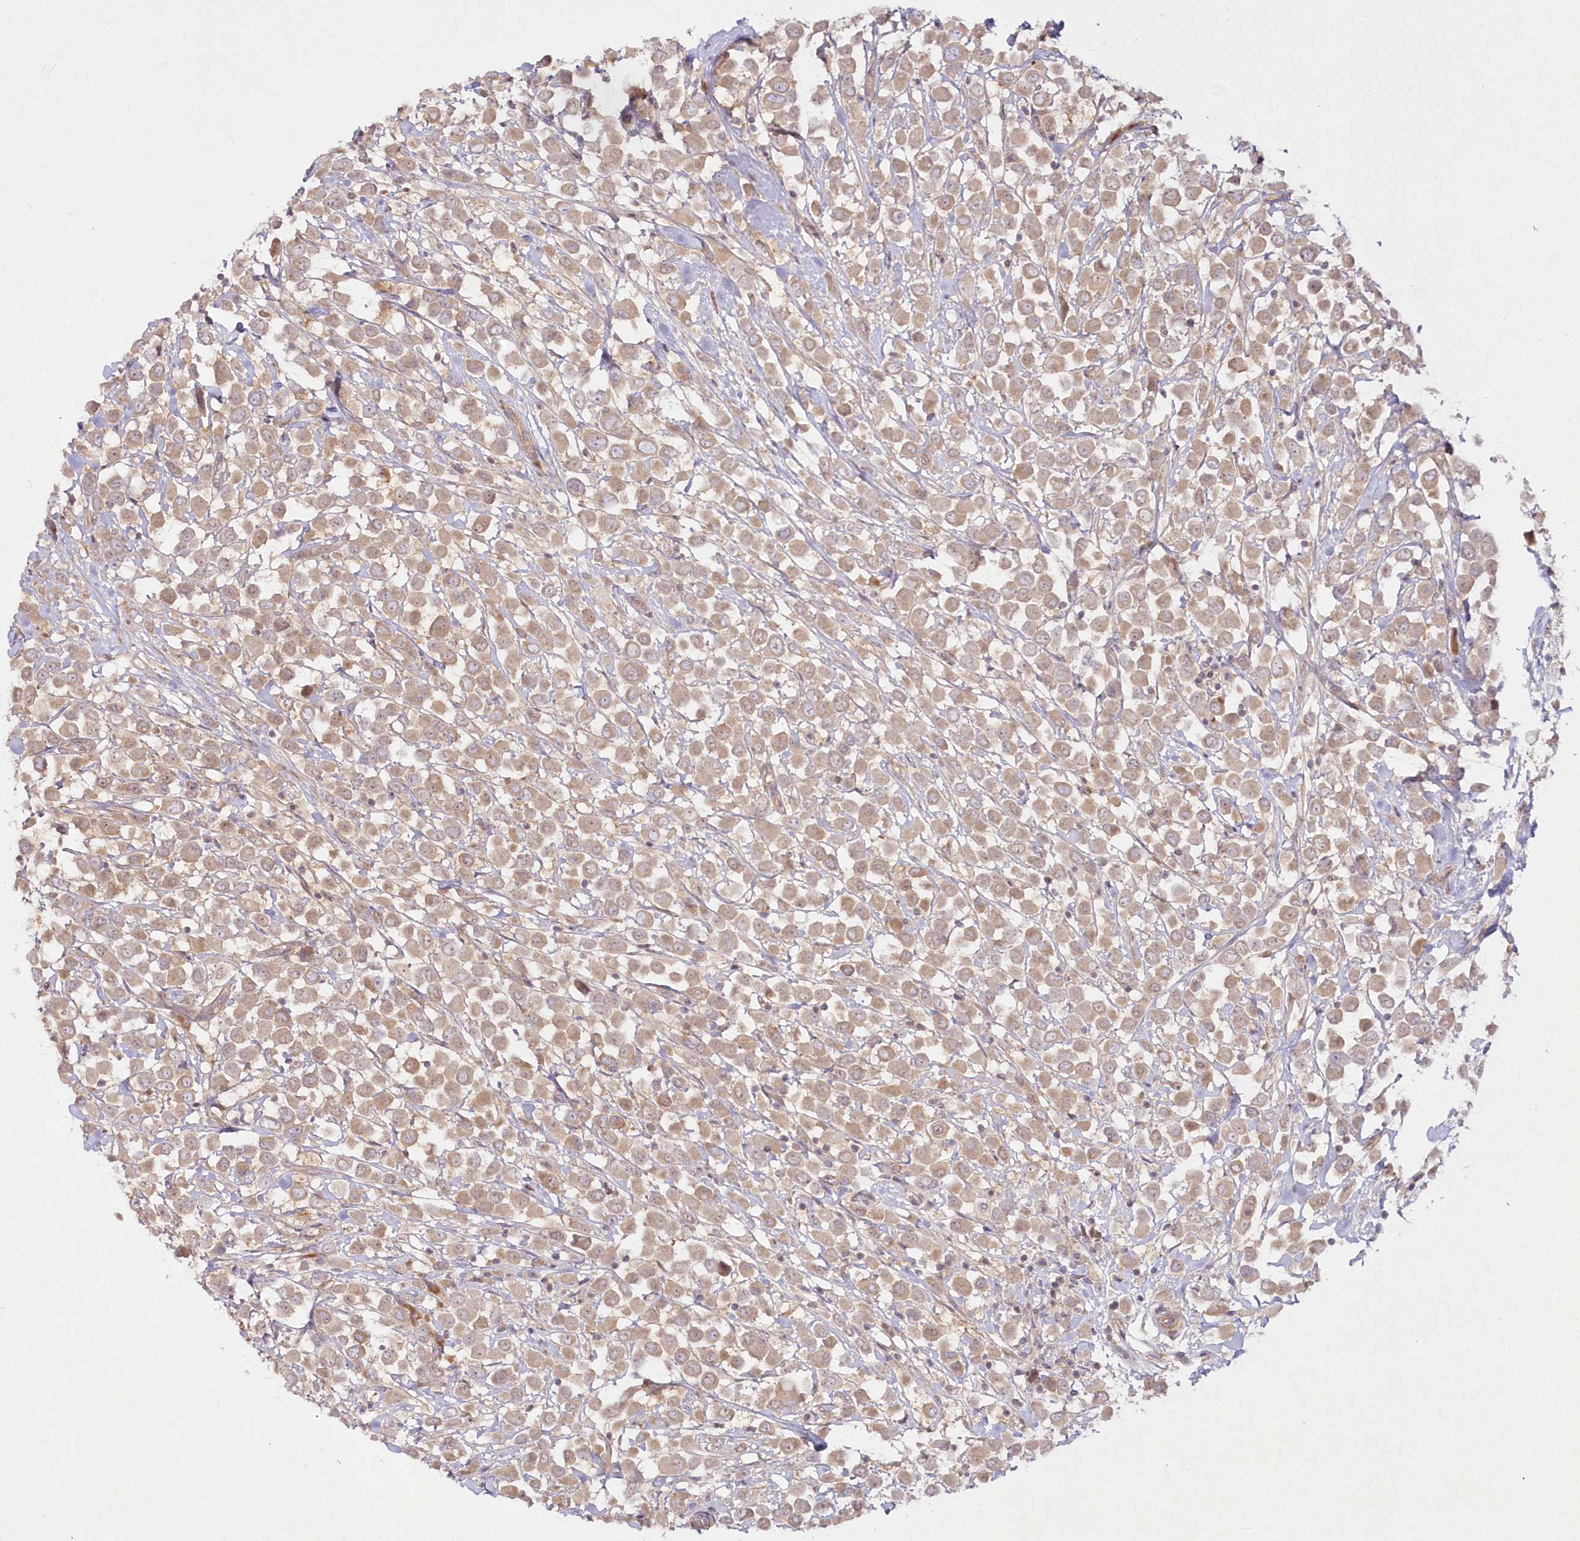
{"staining": {"intensity": "moderate", "quantity": ">75%", "location": "cytoplasmic/membranous"}, "tissue": "breast cancer", "cell_type": "Tumor cells", "image_type": "cancer", "snomed": [{"axis": "morphology", "description": "Duct carcinoma"}, {"axis": "topography", "description": "Breast"}], "caption": "Protein analysis of breast invasive ductal carcinoma tissue demonstrates moderate cytoplasmic/membranous positivity in about >75% of tumor cells.", "gene": "IPMK", "patient": {"sex": "female", "age": 61}}